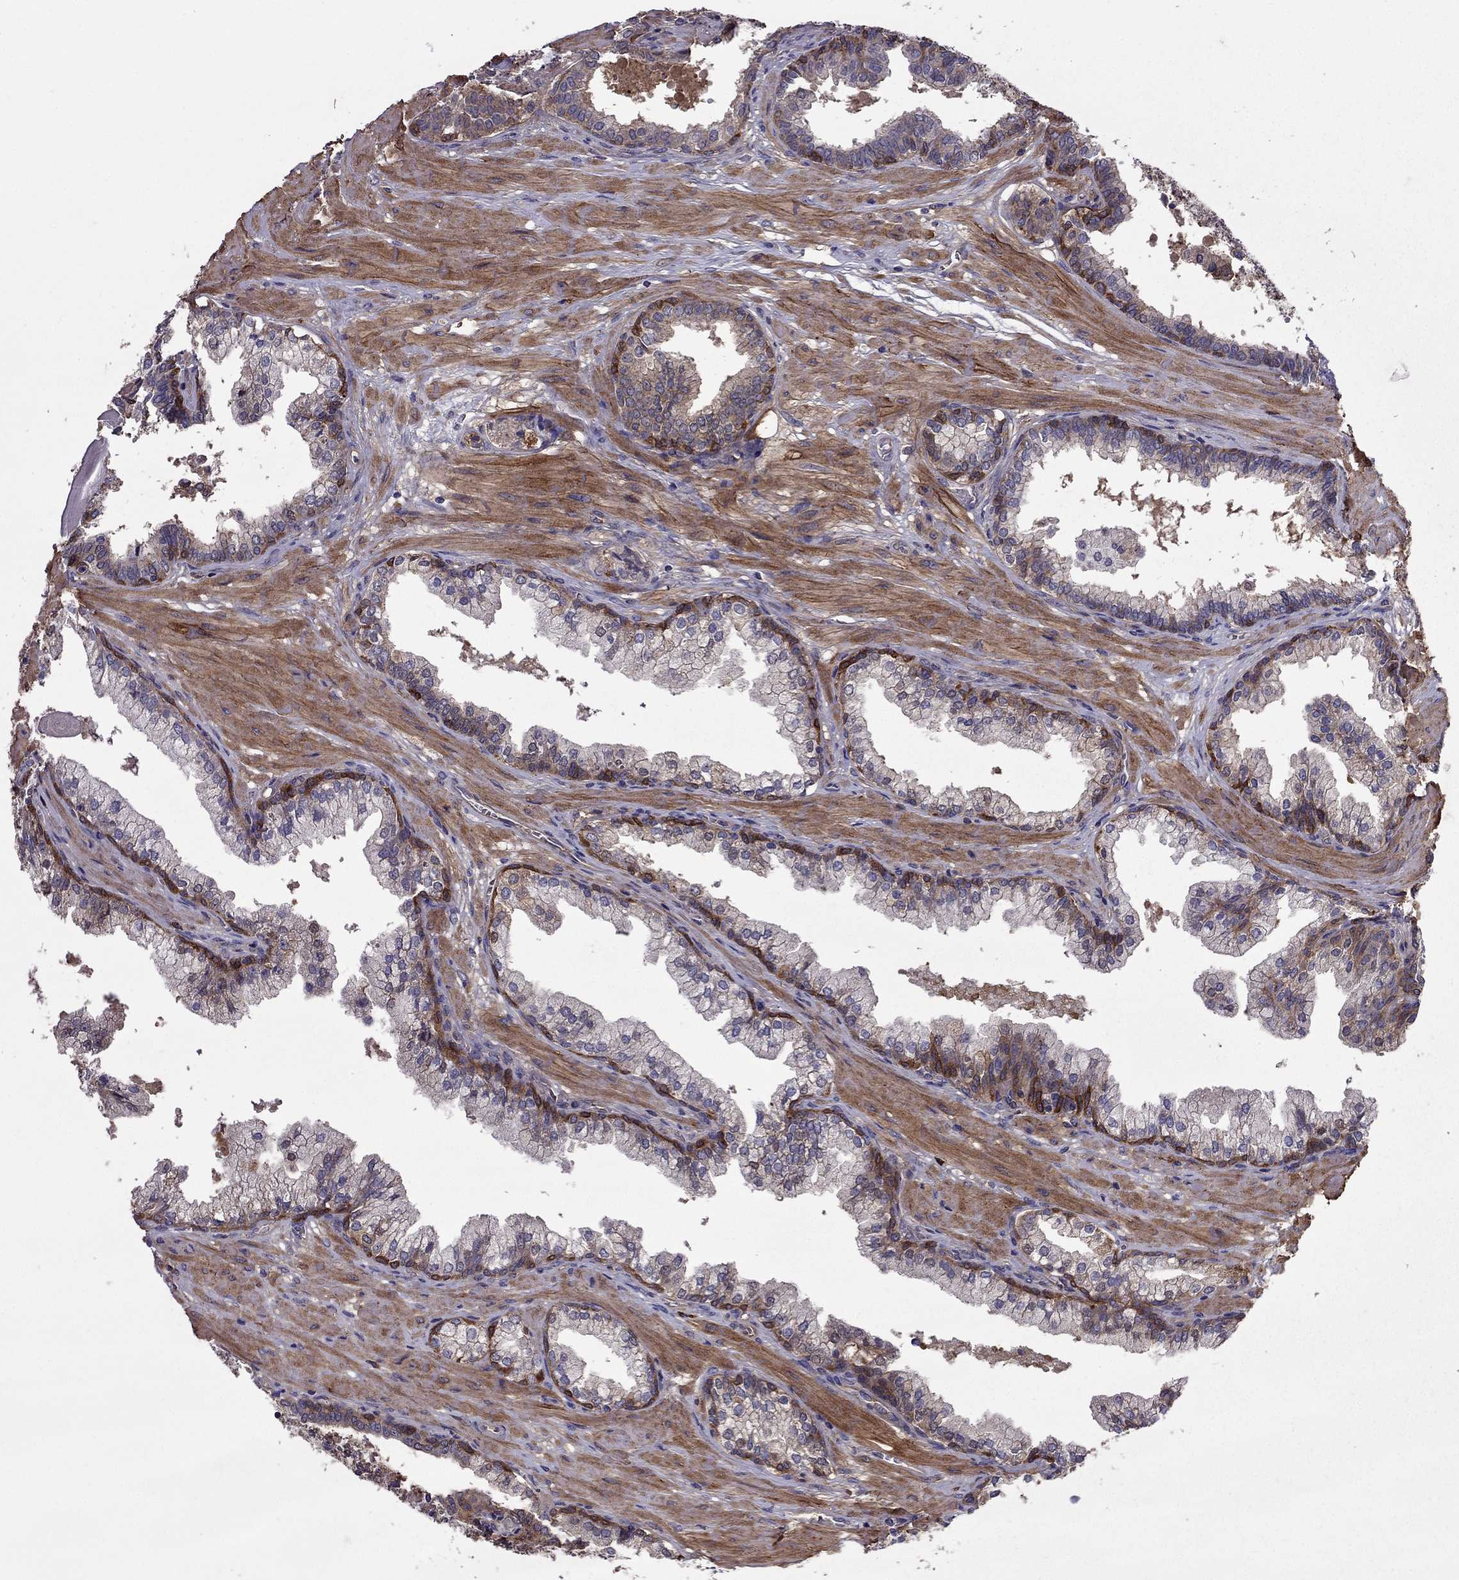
{"staining": {"intensity": "moderate", "quantity": "<25%", "location": "cytoplasmic/membranous"}, "tissue": "prostate cancer", "cell_type": "Tumor cells", "image_type": "cancer", "snomed": [{"axis": "morphology", "description": "Adenocarcinoma, NOS"}, {"axis": "topography", "description": "Prostate and seminal vesicle, NOS"}, {"axis": "topography", "description": "Prostate"}], "caption": "Immunohistochemistry (IHC) staining of prostate adenocarcinoma, which demonstrates low levels of moderate cytoplasmic/membranous expression in about <25% of tumor cells indicating moderate cytoplasmic/membranous protein staining. The staining was performed using DAB (3,3'-diaminobenzidine) (brown) for protein detection and nuclei were counterstained in hematoxylin (blue).", "gene": "ITGB1", "patient": {"sex": "male", "age": 44}}